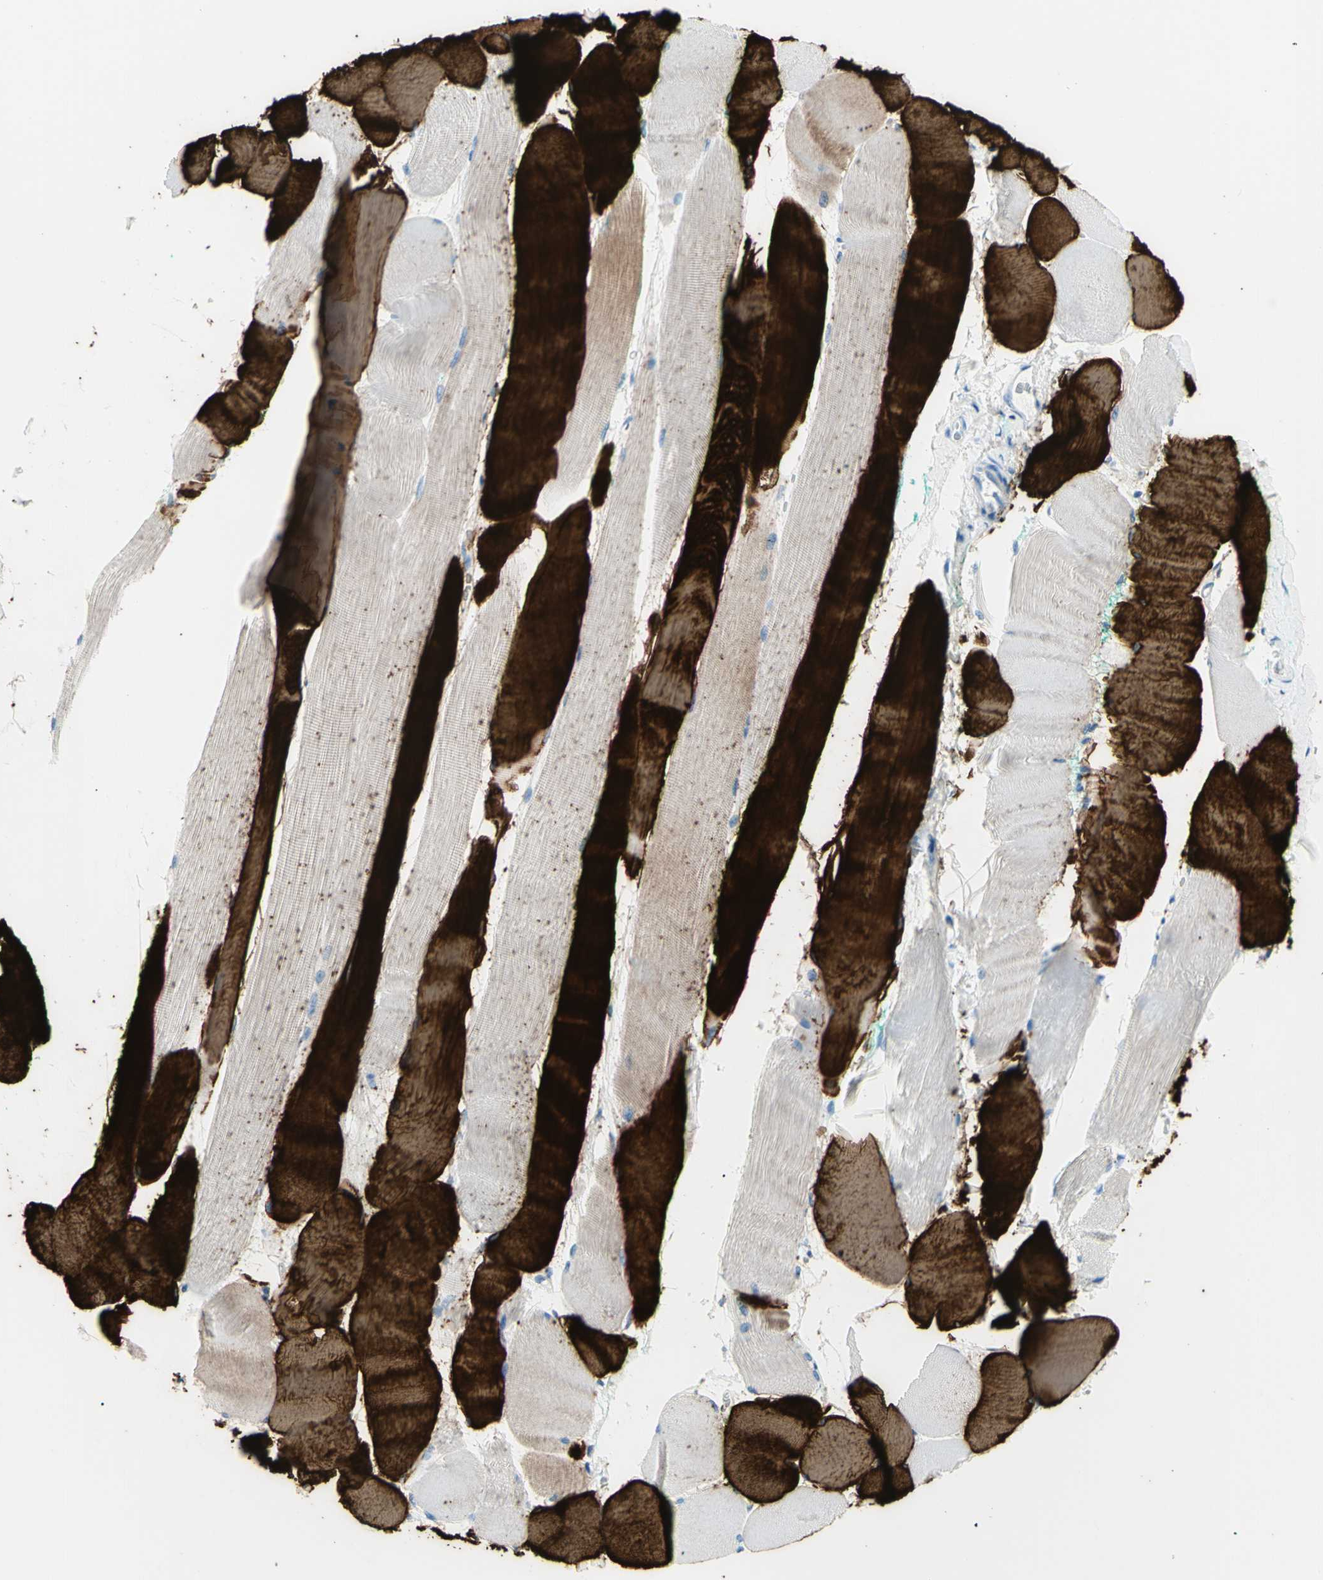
{"staining": {"intensity": "strong", "quantity": "25%-75%", "location": "cytoplasmic/membranous"}, "tissue": "skeletal muscle", "cell_type": "Myocytes", "image_type": "normal", "snomed": [{"axis": "morphology", "description": "Normal tissue, NOS"}, {"axis": "morphology", "description": "Squamous cell carcinoma, NOS"}, {"axis": "topography", "description": "Skeletal muscle"}], "caption": "Immunohistochemistry photomicrograph of normal skeletal muscle: skeletal muscle stained using IHC displays high levels of strong protein expression localized specifically in the cytoplasmic/membranous of myocytes, appearing as a cytoplasmic/membranous brown color.", "gene": "MYH2", "patient": {"sex": "male", "age": 51}}